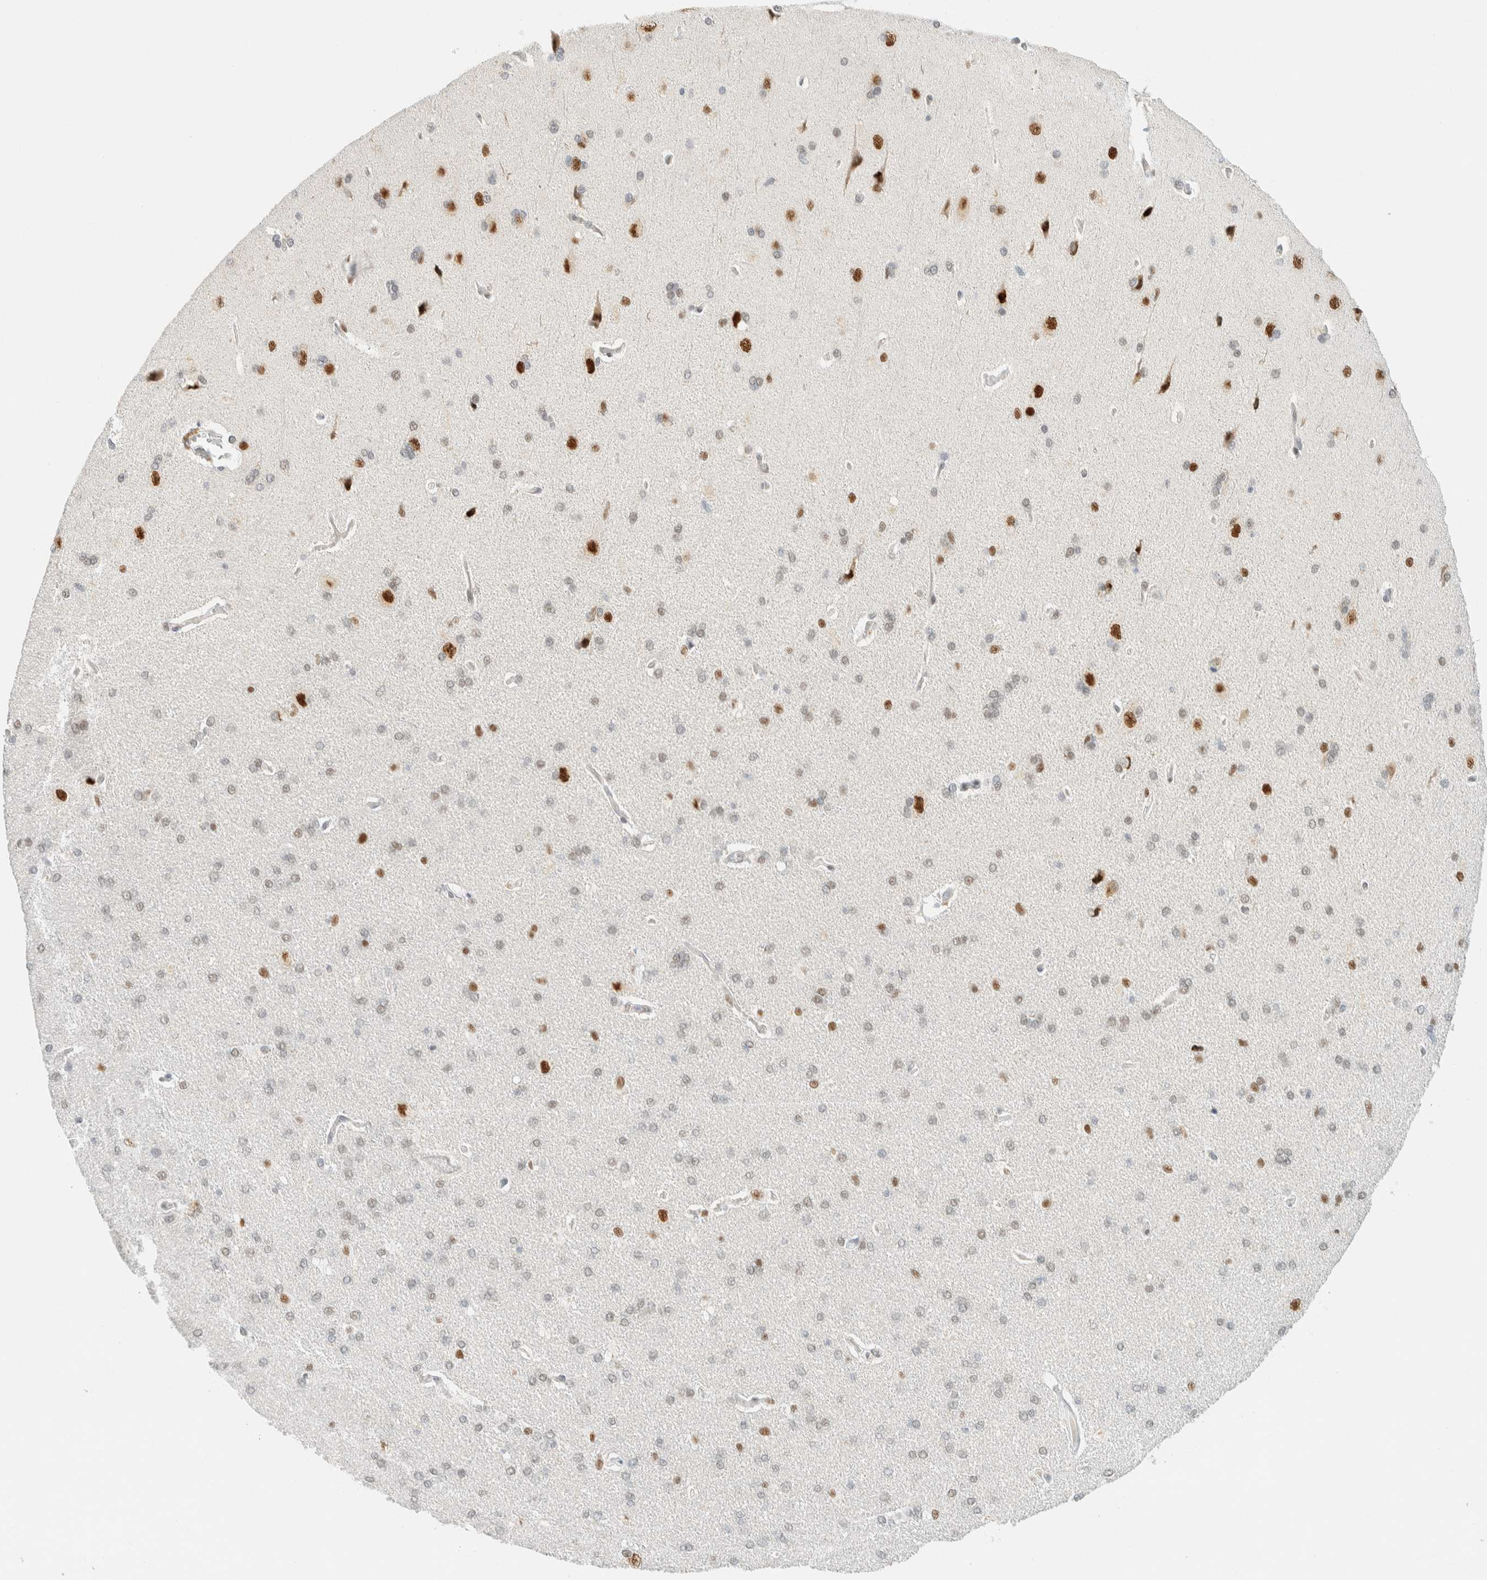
{"staining": {"intensity": "negative", "quantity": "none", "location": "none"}, "tissue": "cerebral cortex", "cell_type": "Endothelial cells", "image_type": "normal", "snomed": [{"axis": "morphology", "description": "Normal tissue, NOS"}, {"axis": "topography", "description": "Cerebral cortex"}], "caption": "DAB immunohistochemical staining of benign human cerebral cortex exhibits no significant expression in endothelial cells. The staining is performed using DAB (3,3'-diaminobenzidine) brown chromogen with nuclei counter-stained in using hematoxylin.", "gene": "ZNF683", "patient": {"sex": "male", "age": 62}}